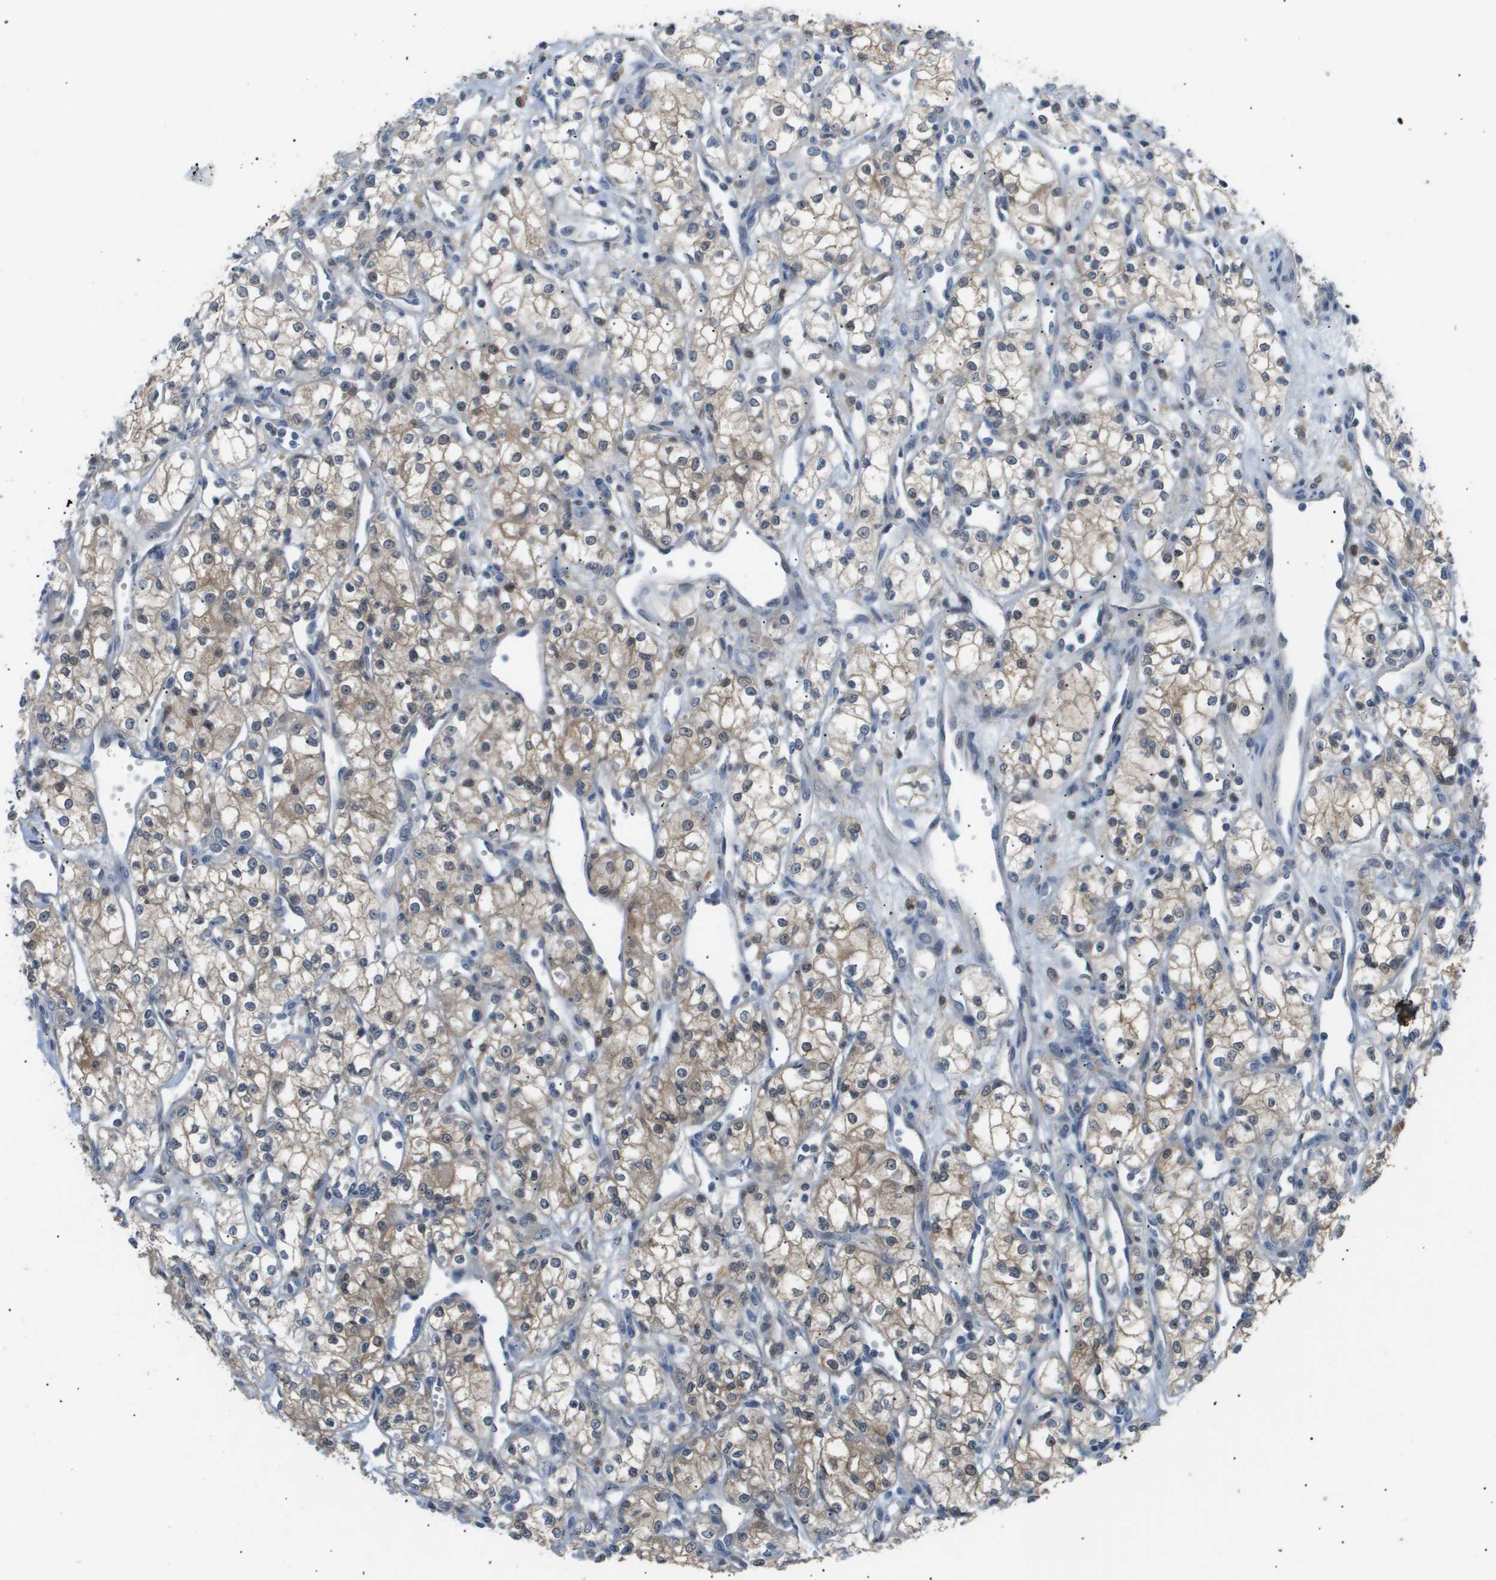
{"staining": {"intensity": "weak", "quantity": "25%-75%", "location": "cytoplasmic/membranous"}, "tissue": "renal cancer", "cell_type": "Tumor cells", "image_type": "cancer", "snomed": [{"axis": "morphology", "description": "Adenocarcinoma, NOS"}, {"axis": "topography", "description": "Kidney"}], "caption": "The micrograph demonstrates a brown stain indicating the presence of a protein in the cytoplasmic/membranous of tumor cells in adenocarcinoma (renal).", "gene": "AKR1A1", "patient": {"sex": "male", "age": 59}}